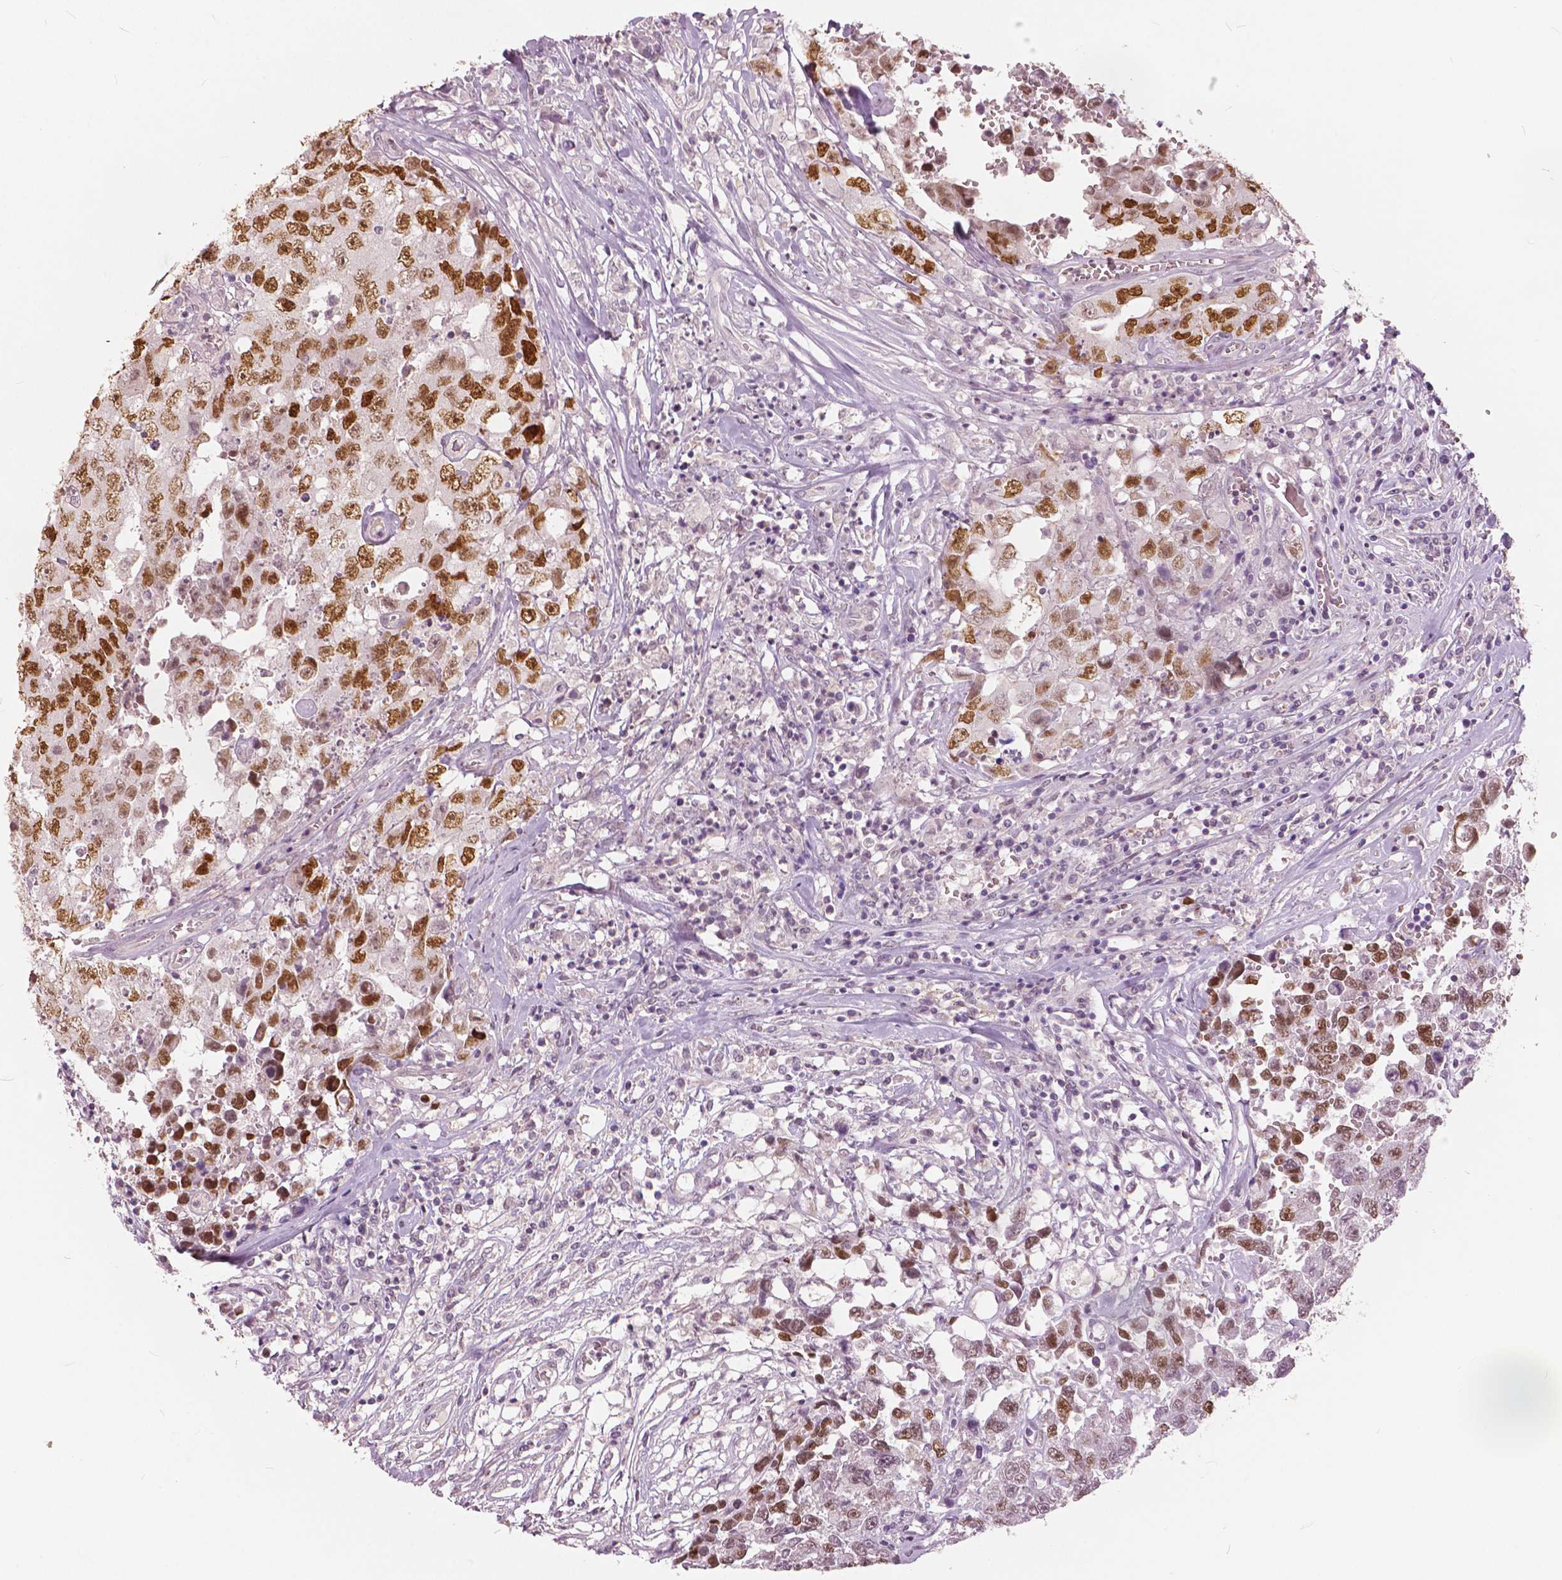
{"staining": {"intensity": "moderate", "quantity": ">75%", "location": "nuclear"}, "tissue": "testis cancer", "cell_type": "Tumor cells", "image_type": "cancer", "snomed": [{"axis": "morphology", "description": "Carcinoma, Embryonal, NOS"}, {"axis": "topography", "description": "Testis"}], "caption": "A medium amount of moderate nuclear expression is present in approximately >75% of tumor cells in testis cancer tissue.", "gene": "NANOG", "patient": {"sex": "male", "age": 36}}